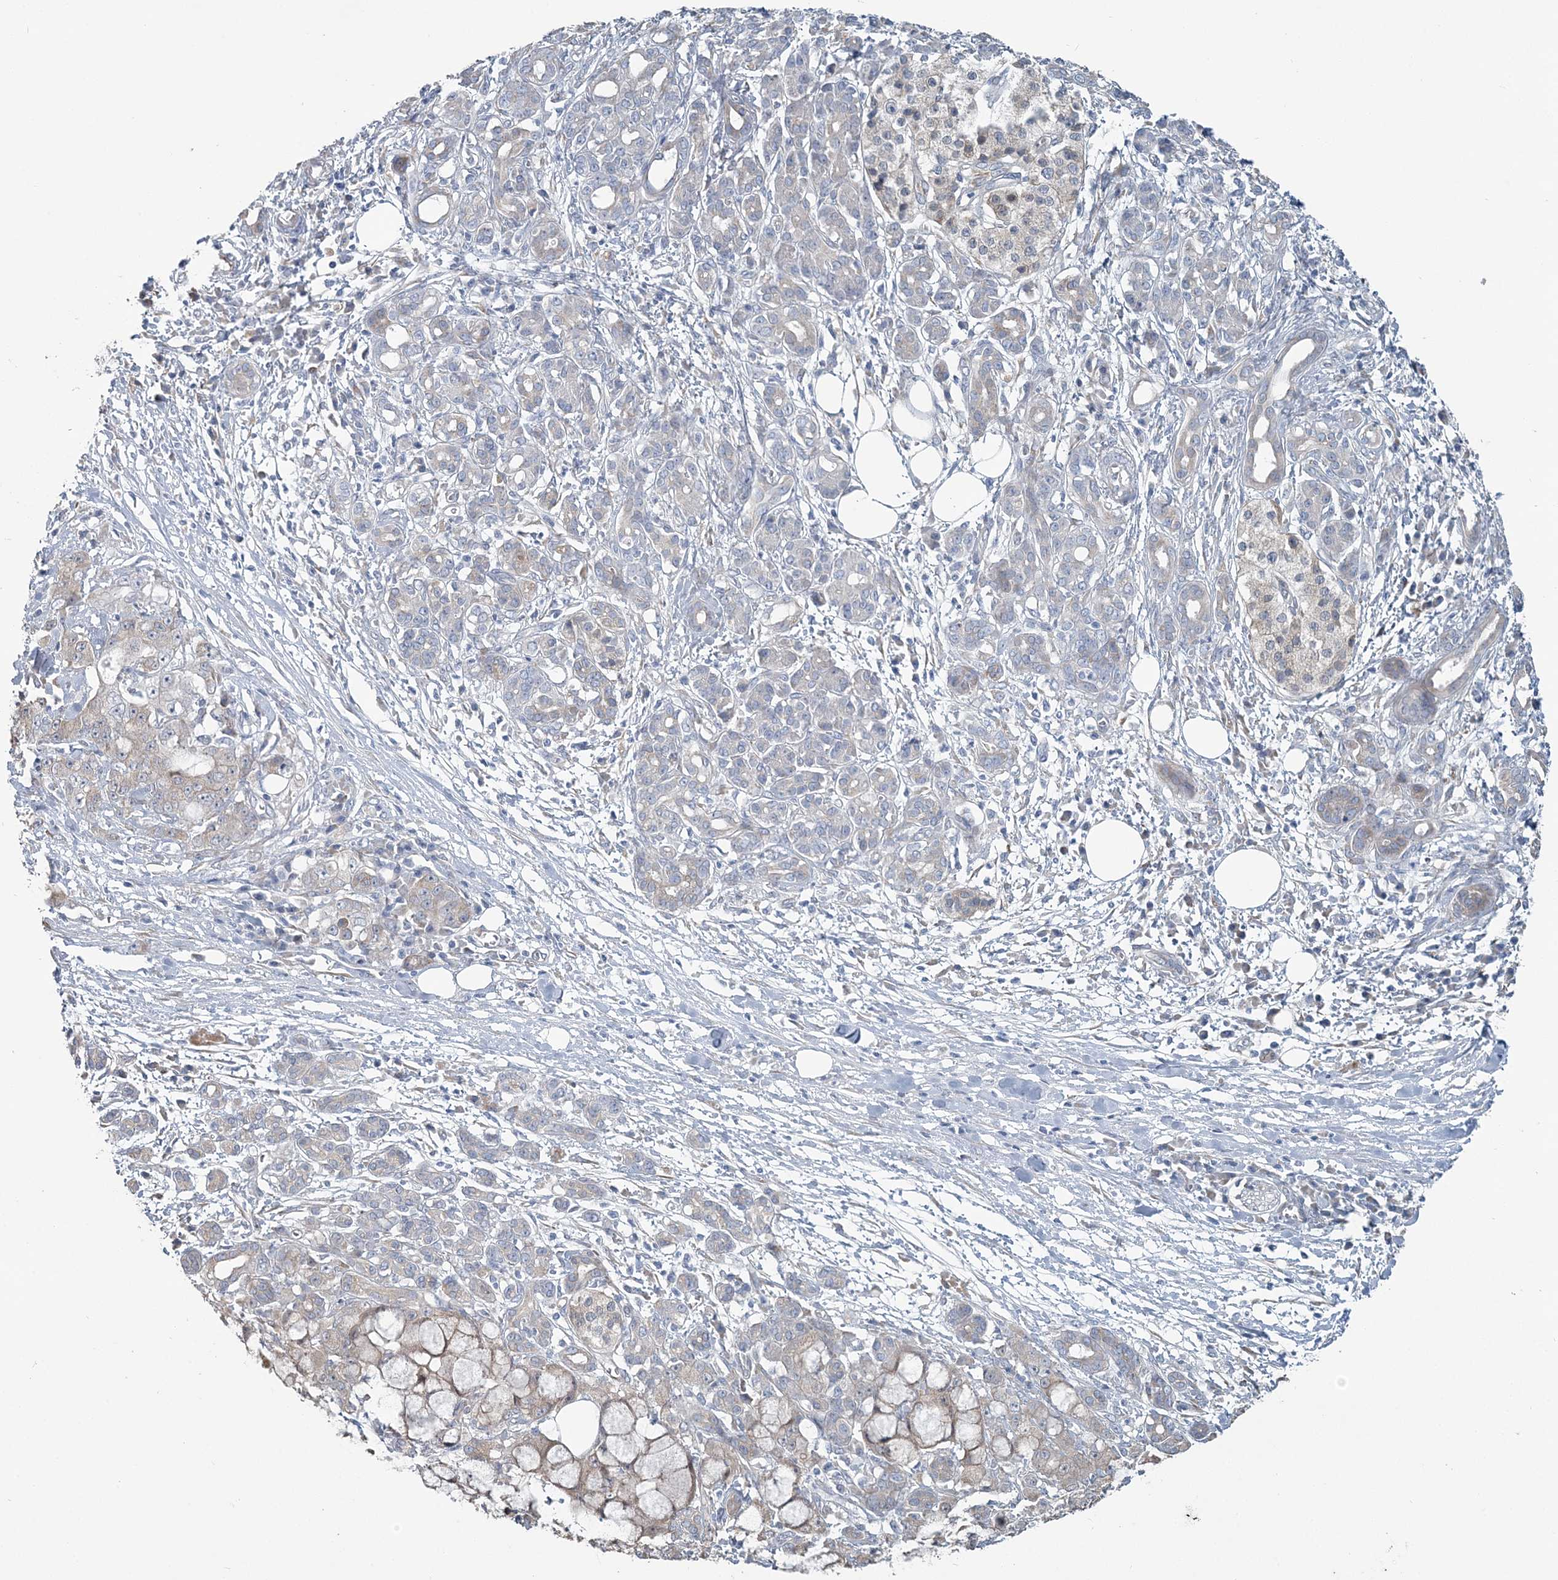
{"staining": {"intensity": "weak", "quantity": "<25%", "location": "cytoplasmic/membranous"}, "tissue": "pancreatic cancer", "cell_type": "Tumor cells", "image_type": "cancer", "snomed": [{"axis": "morphology", "description": "Adenocarcinoma, NOS"}, {"axis": "topography", "description": "Pancreas"}], "caption": "DAB (3,3'-diaminobenzidine) immunohistochemical staining of pancreatic adenocarcinoma exhibits no significant positivity in tumor cells.", "gene": "CMBL", "patient": {"sex": "female", "age": 73}}